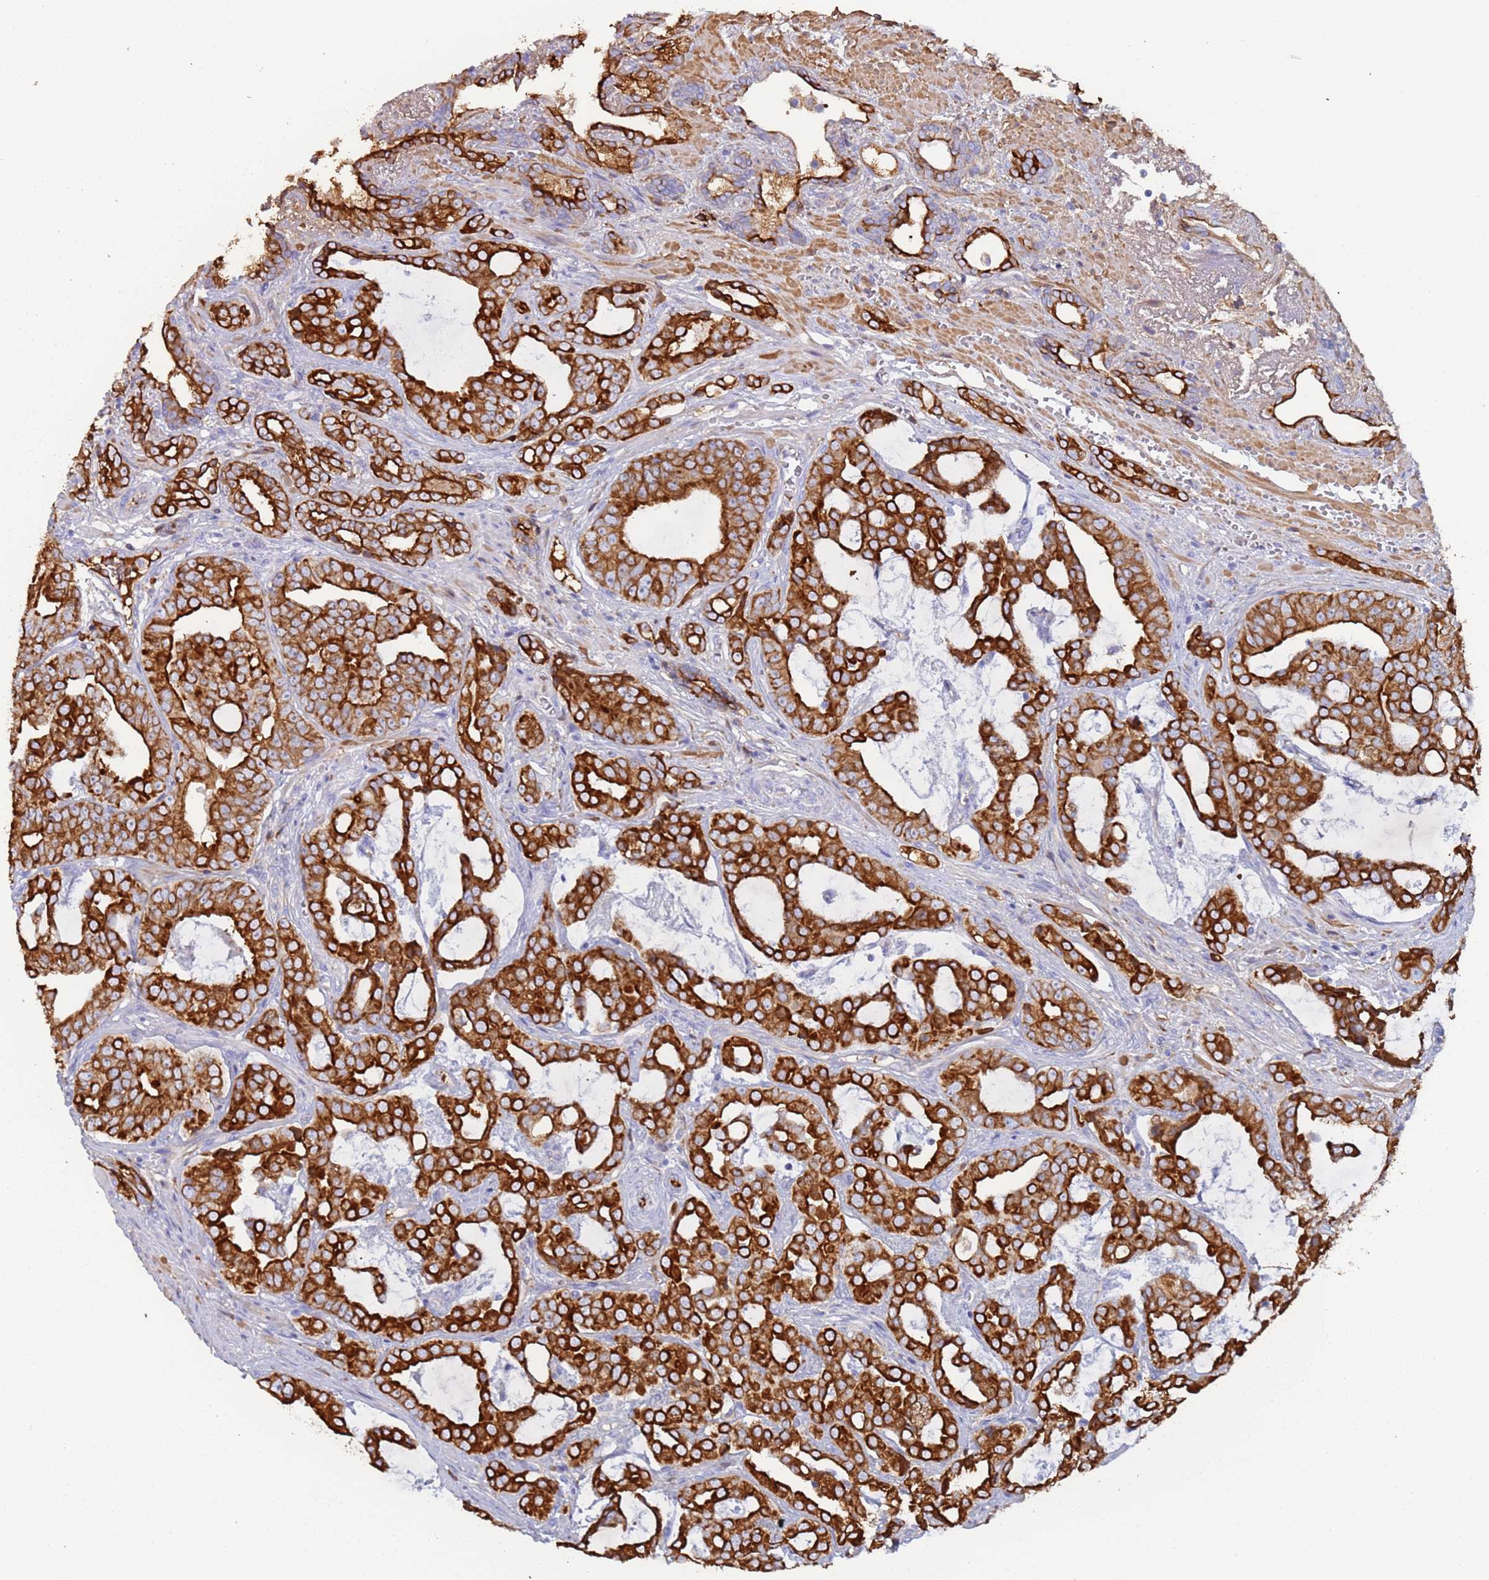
{"staining": {"intensity": "strong", "quantity": ">75%", "location": "cytoplasmic/membranous"}, "tissue": "prostate cancer", "cell_type": "Tumor cells", "image_type": "cancer", "snomed": [{"axis": "morphology", "description": "Adenocarcinoma, High grade"}, {"axis": "topography", "description": "Prostate"}], "caption": "IHC (DAB (3,3'-diaminobenzidine)) staining of human prostate cancer demonstrates strong cytoplasmic/membranous protein expression in approximately >75% of tumor cells. The protein is shown in brown color, while the nuclei are stained blue.", "gene": "CYSLTR2", "patient": {"sex": "male", "age": 71}}